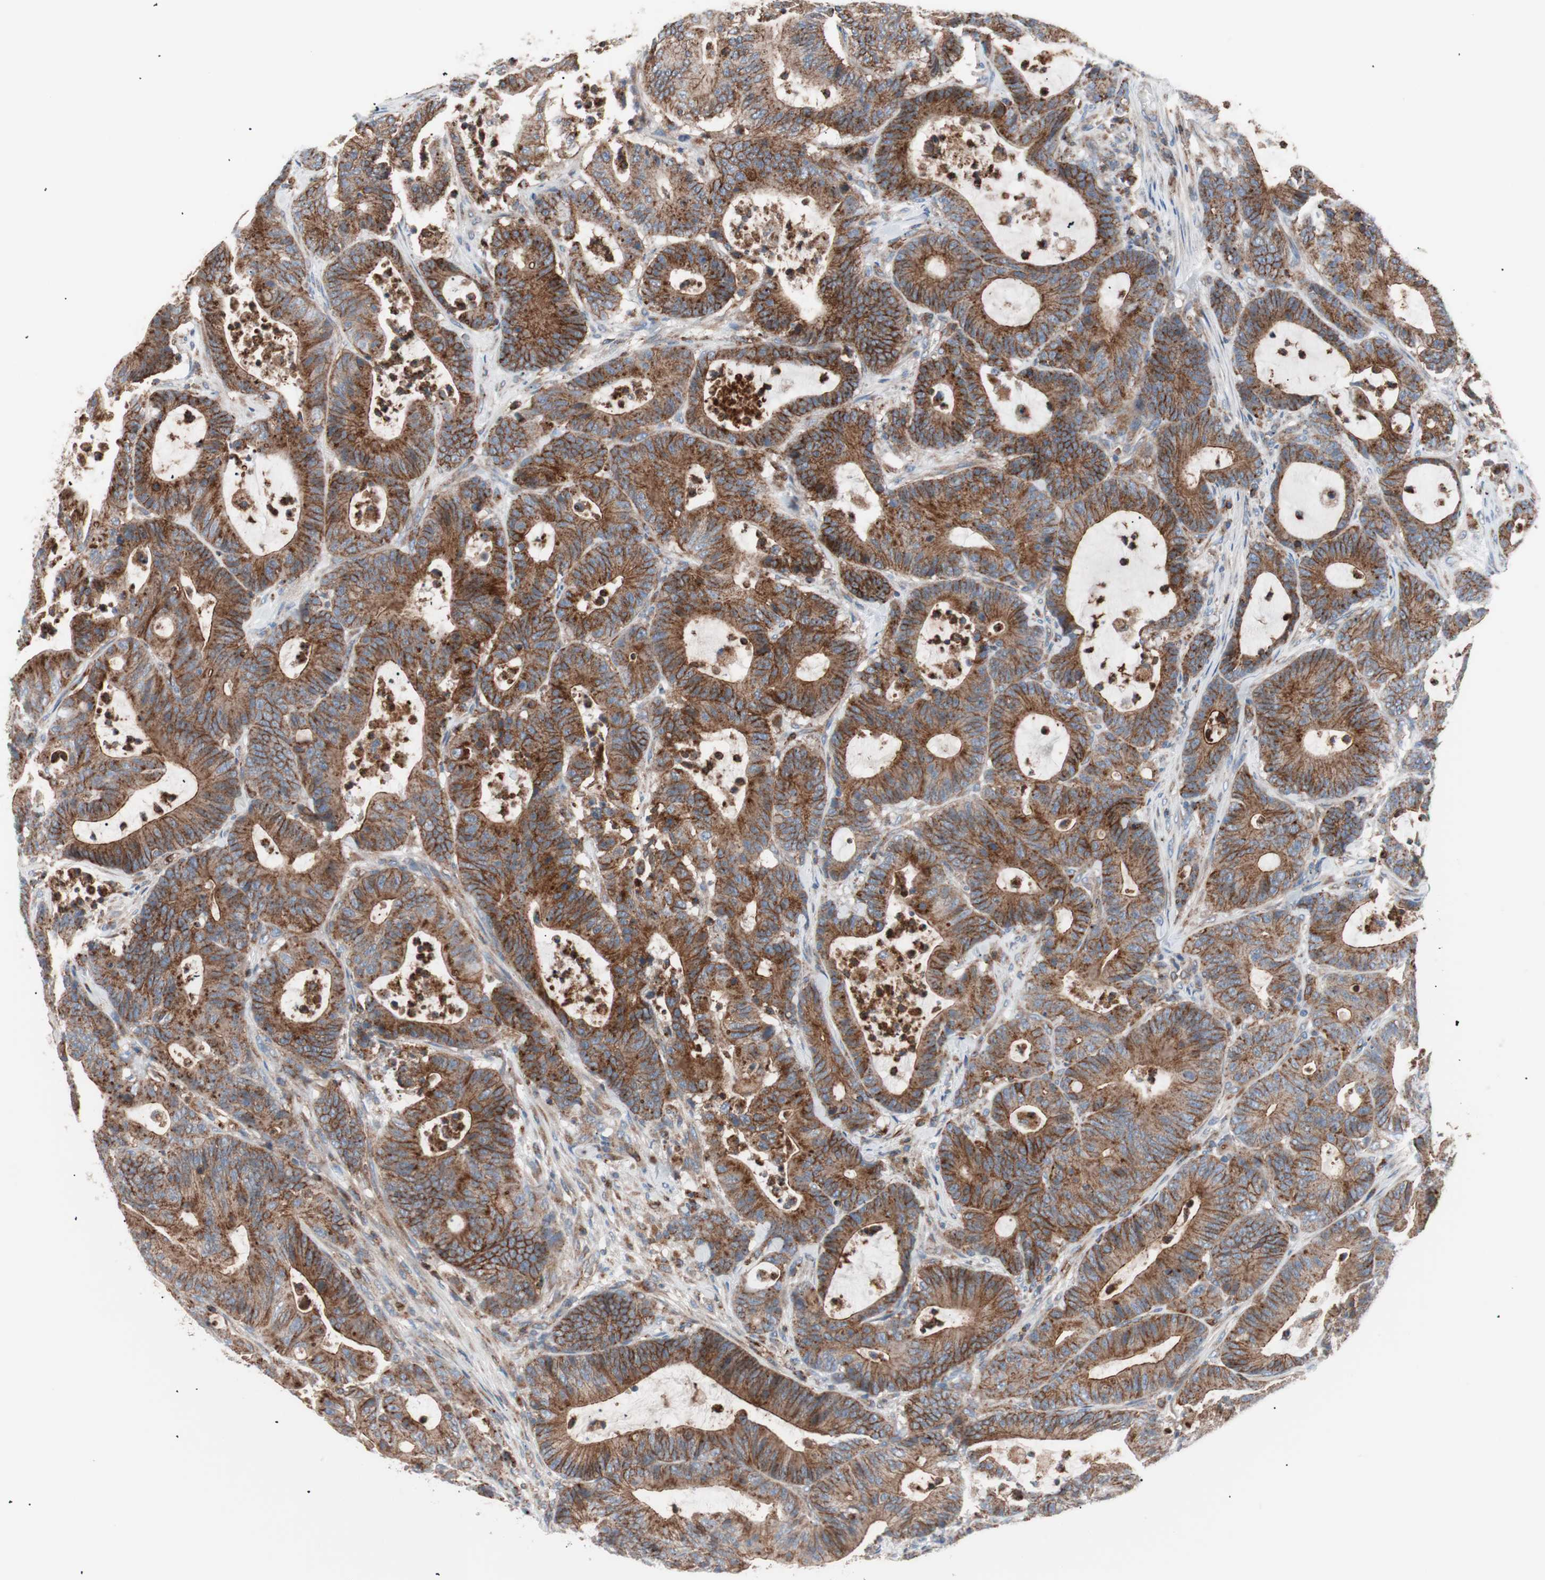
{"staining": {"intensity": "strong", "quantity": ">75%", "location": "cytoplasmic/membranous"}, "tissue": "colorectal cancer", "cell_type": "Tumor cells", "image_type": "cancer", "snomed": [{"axis": "morphology", "description": "Adenocarcinoma, NOS"}, {"axis": "topography", "description": "Colon"}], "caption": "This image reveals immunohistochemistry staining of colorectal cancer (adenocarcinoma), with high strong cytoplasmic/membranous positivity in about >75% of tumor cells.", "gene": "FLOT2", "patient": {"sex": "female", "age": 84}}